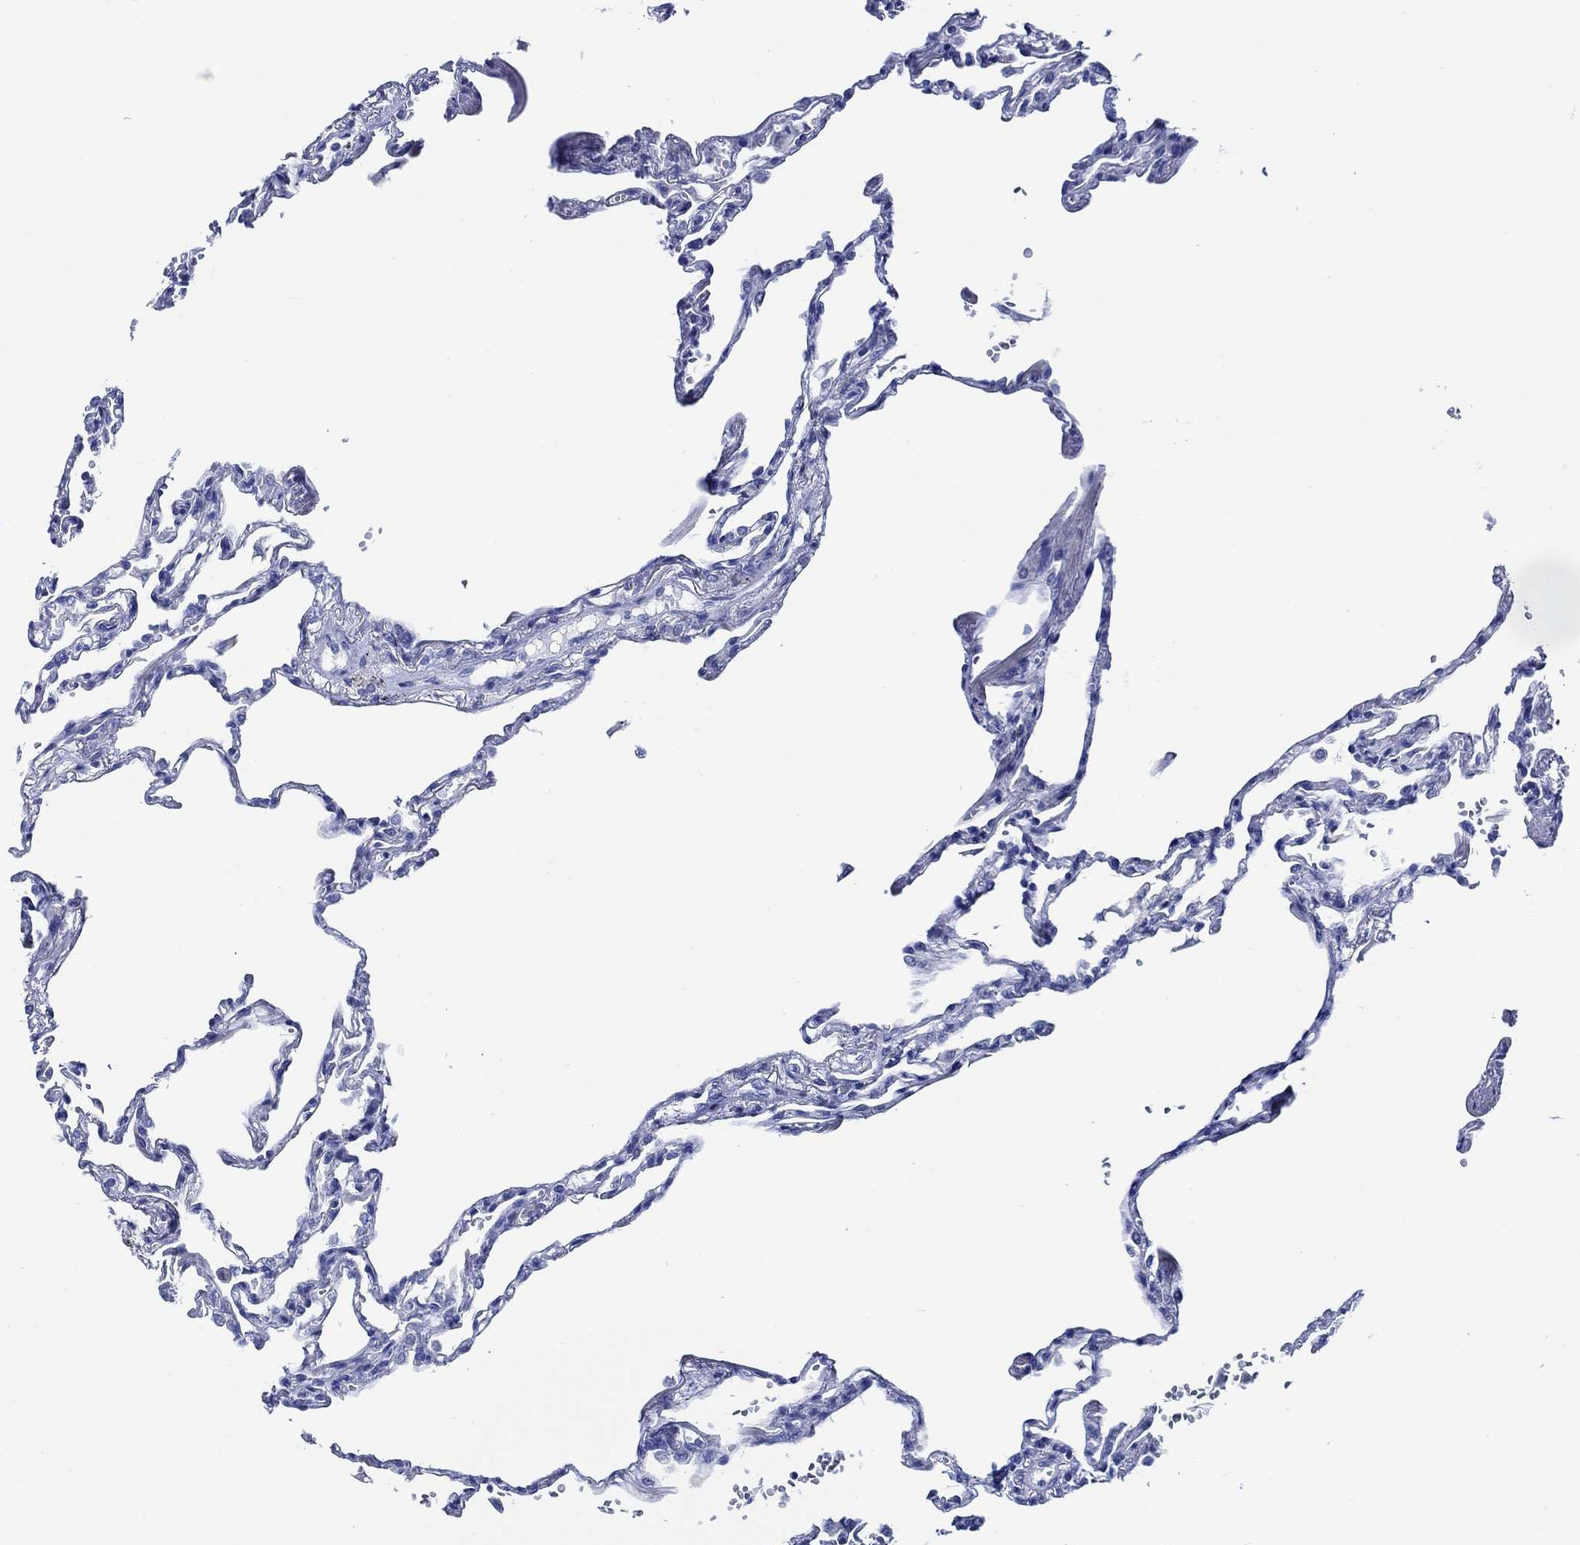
{"staining": {"intensity": "negative", "quantity": "none", "location": "none"}, "tissue": "lung", "cell_type": "Alveolar cells", "image_type": "normal", "snomed": [{"axis": "morphology", "description": "Normal tissue, NOS"}, {"axis": "topography", "description": "Lung"}], "caption": "The histopathology image displays no significant expression in alveolar cells of lung.", "gene": "WDR62", "patient": {"sex": "male", "age": 78}}